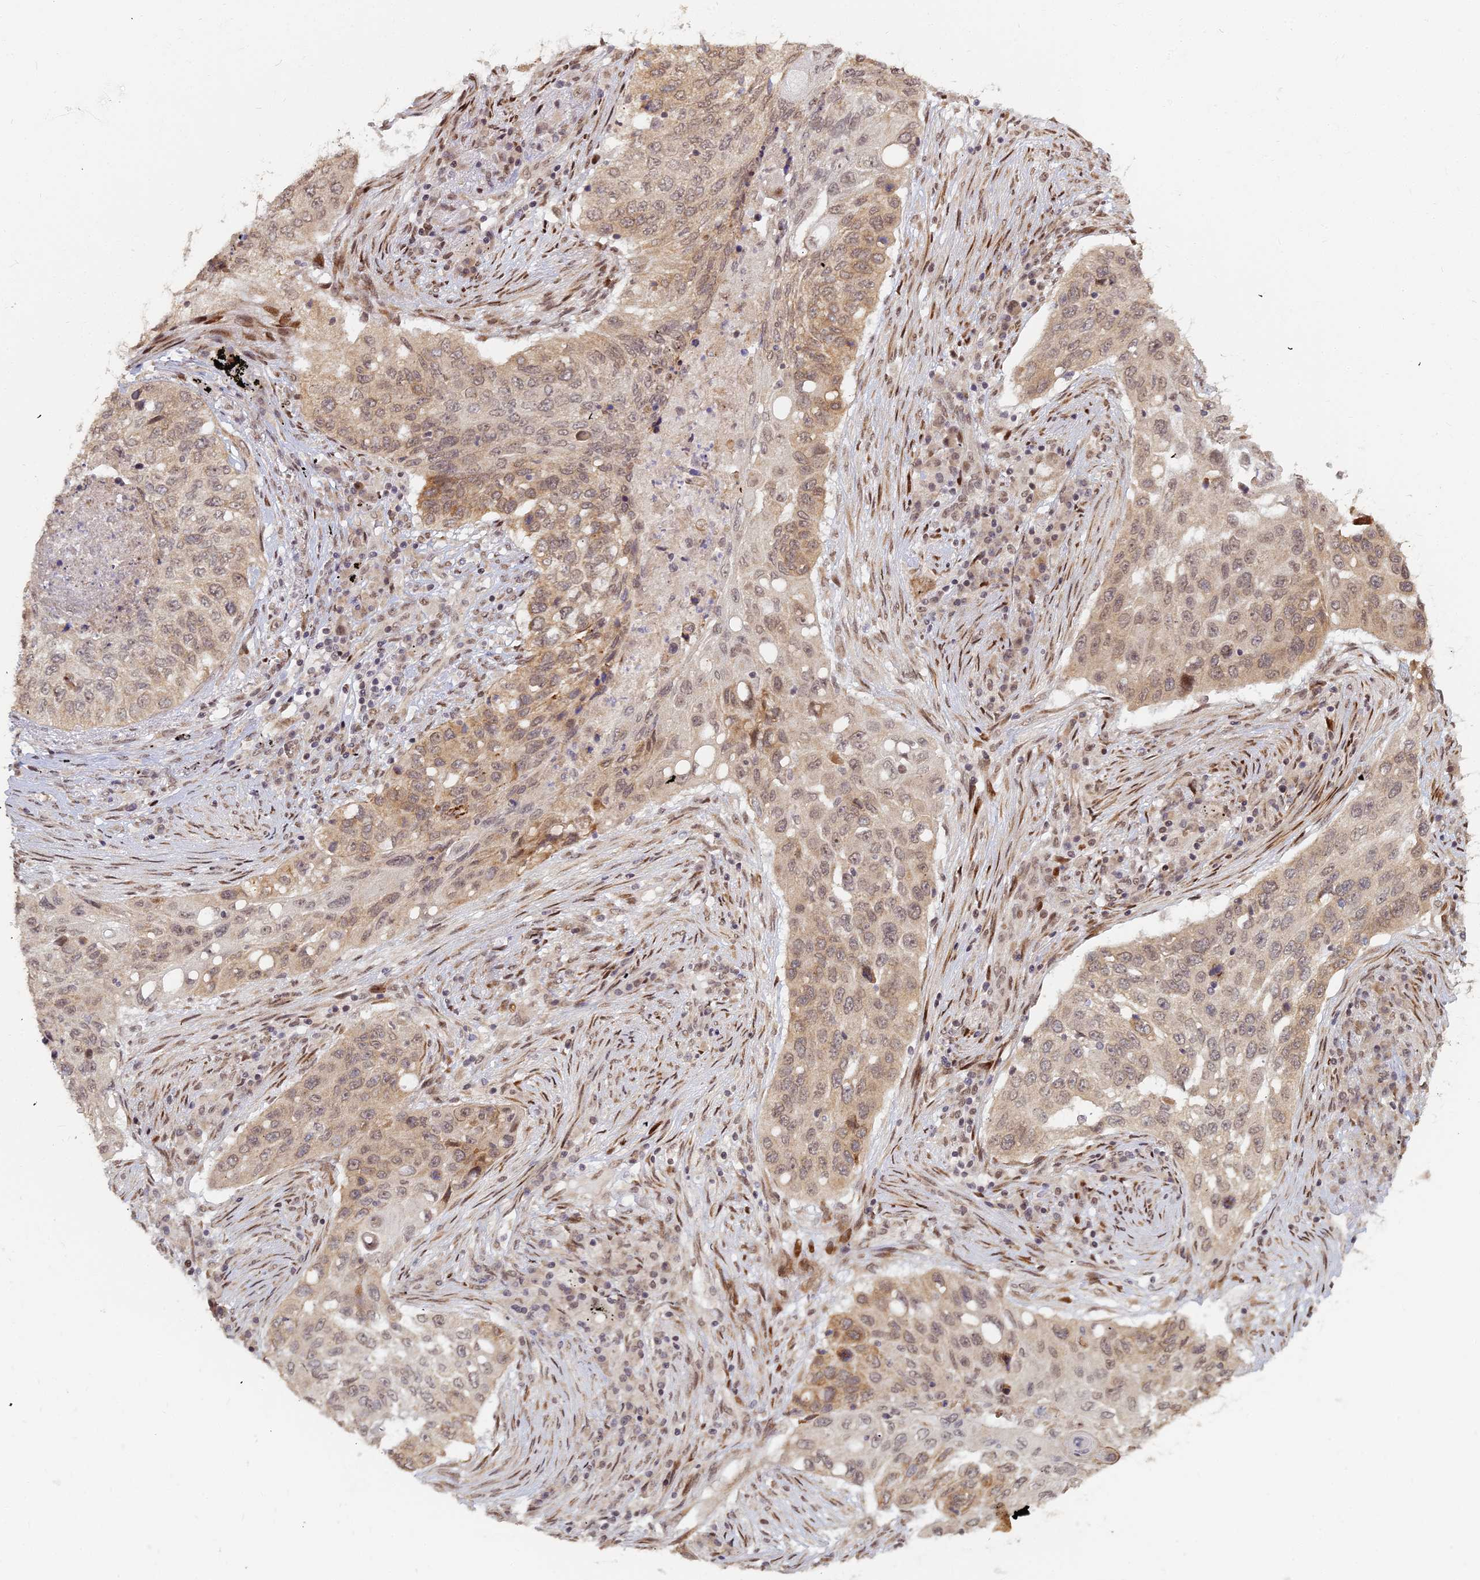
{"staining": {"intensity": "moderate", "quantity": "25%-75%", "location": "nuclear"}, "tissue": "lung cancer", "cell_type": "Tumor cells", "image_type": "cancer", "snomed": [{"axis": "morphology", "description": "Squamous cell carcinoma, NOS"}, {"axis": "topography", "description": "Lung"}], "caption": "Immunohistochemistry of squamous cell carcinoma (lung) shows medium levels of moderate nuclear staining in approximately 25%-75% of tumor cells. (DAB (3,3'-diaminobenzidine) = brown stain, brightfield microscopy at high magnification).", "gene": "ABCA2", "patient": {"sex": "female", "age": 63}}